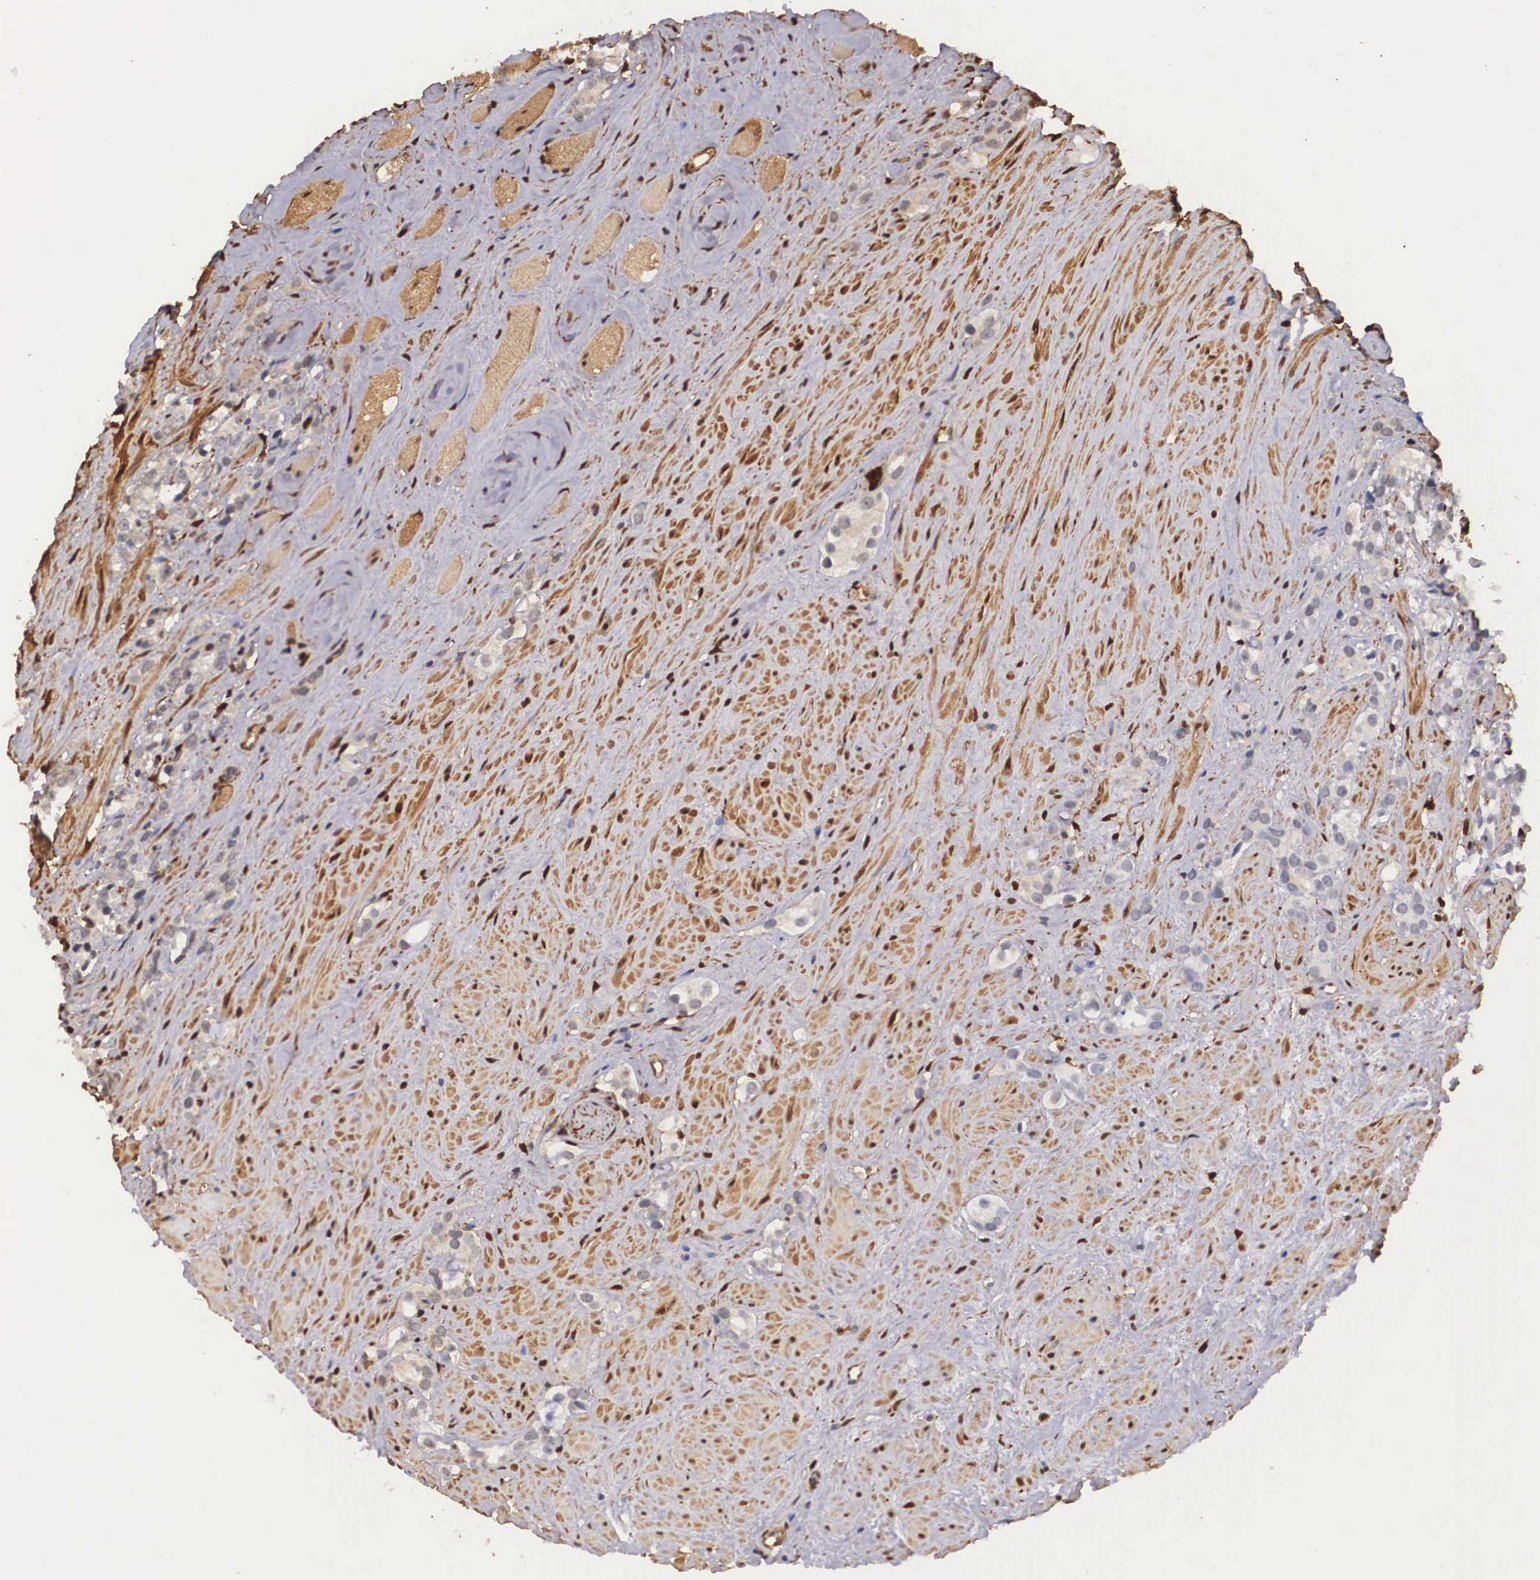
{"staining": {"intensity": "negative", "quantity": "none", "location": "none"}, "tissue": "prostate cancer", "cell_type": "Tumor cells", "image_type": "cancer", "snomed": [{"axis": "morphology", "description": "Adenocarcinoma, Medium grade"}, {"axis": "topography", "description": "Prostate"}], "caption": "A high-resolution image shows immunohistochemistry staining of medium-grade adenocarcinoma (prostate), which reveals no significant staining in tumor cells.", "gene": "LGALS1", "patient": {"sex": "male", "age": 73}}